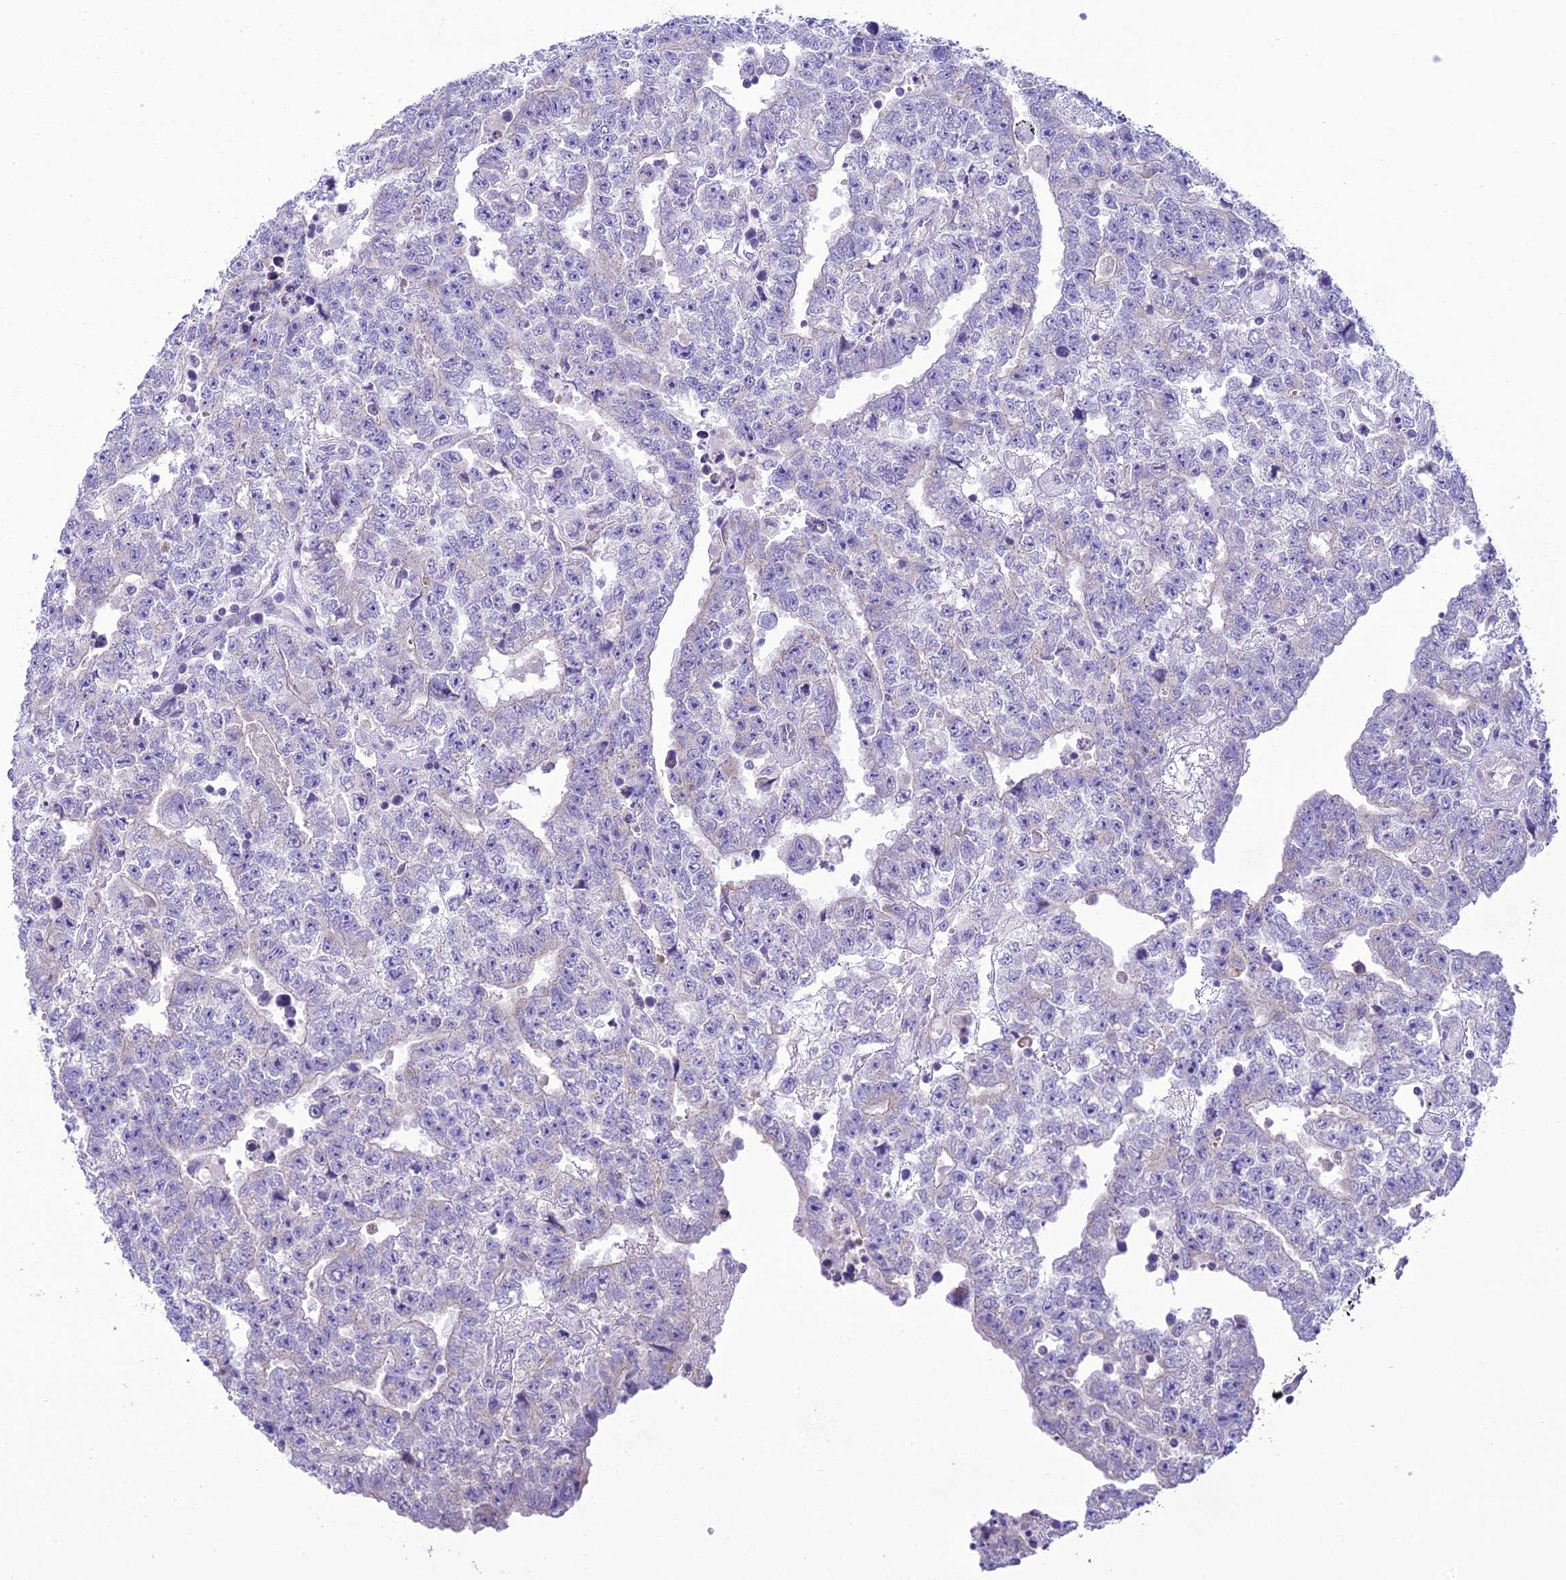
{"staining": {"intensity": "negative", "quantity": "none", "location": "none"}, "tissue": "testis cancer", "cell_type": "Tumor cells", "image_type": "cancer", "snomed": [{"axis": "morphology", "description": "Carcinoma, Embryonal, NOS"}, {"axis": "topography", "description": "Testis"}], "caption": "Tumor cells are negative for protein expression in human testis cancer.", "gene": "B9D2", "patient": {"sex": "male", "age": 25}}